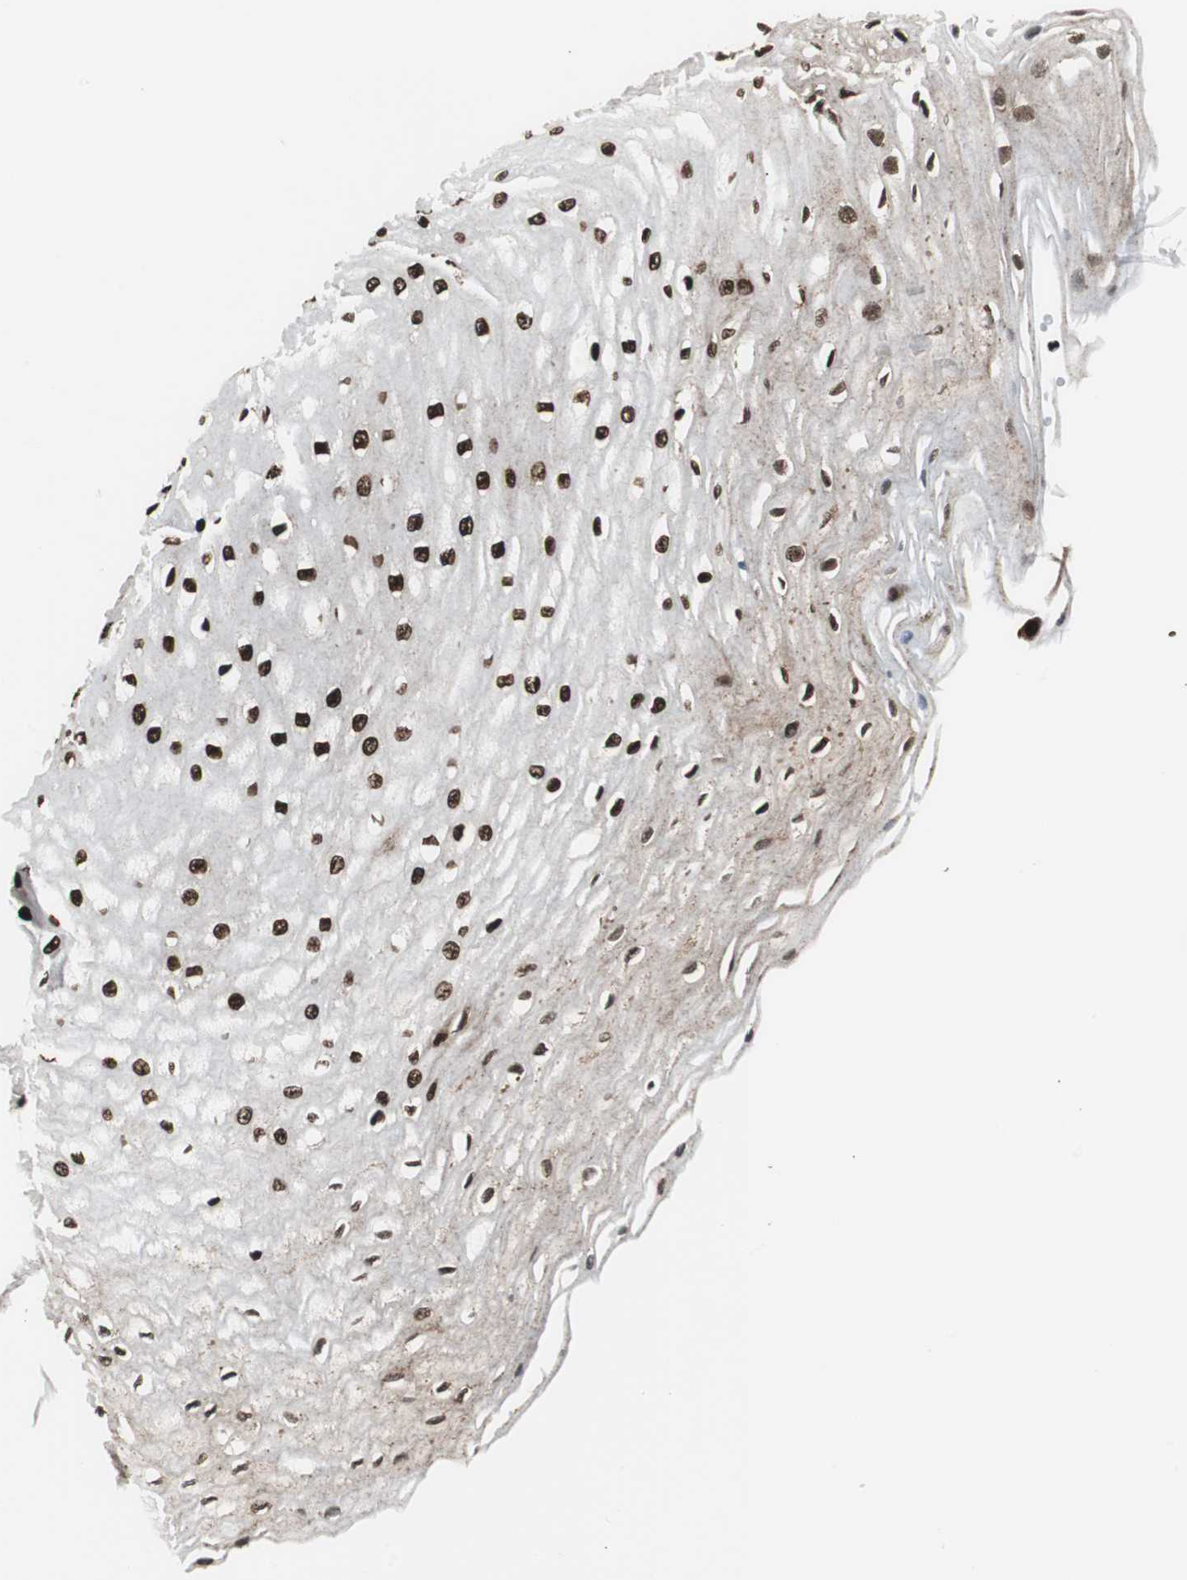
{"staining": {"intensity": "strong", "quantity": ">75%", "location": "nuclear"}, "tissue": "esophagus", "cell_type": "Squamous epithelial cells", "image_type": "normal", "snomed": [{"axis": "morphology", "description": "Normal tissue, NOS"}, {"axis": "morphology", "description": "Squamous cell carcinoma, NOS"}, {"axis": "topography", "description": "Esophagus"}], "caption": "This is an image of immunohistochemistry (IHC) staining of normal esophagus, which shows strong expression in the nuclear of squamous epithelial cells.", "gene": "EWSR1", "patient": {"sex": "male", "age": 65}}